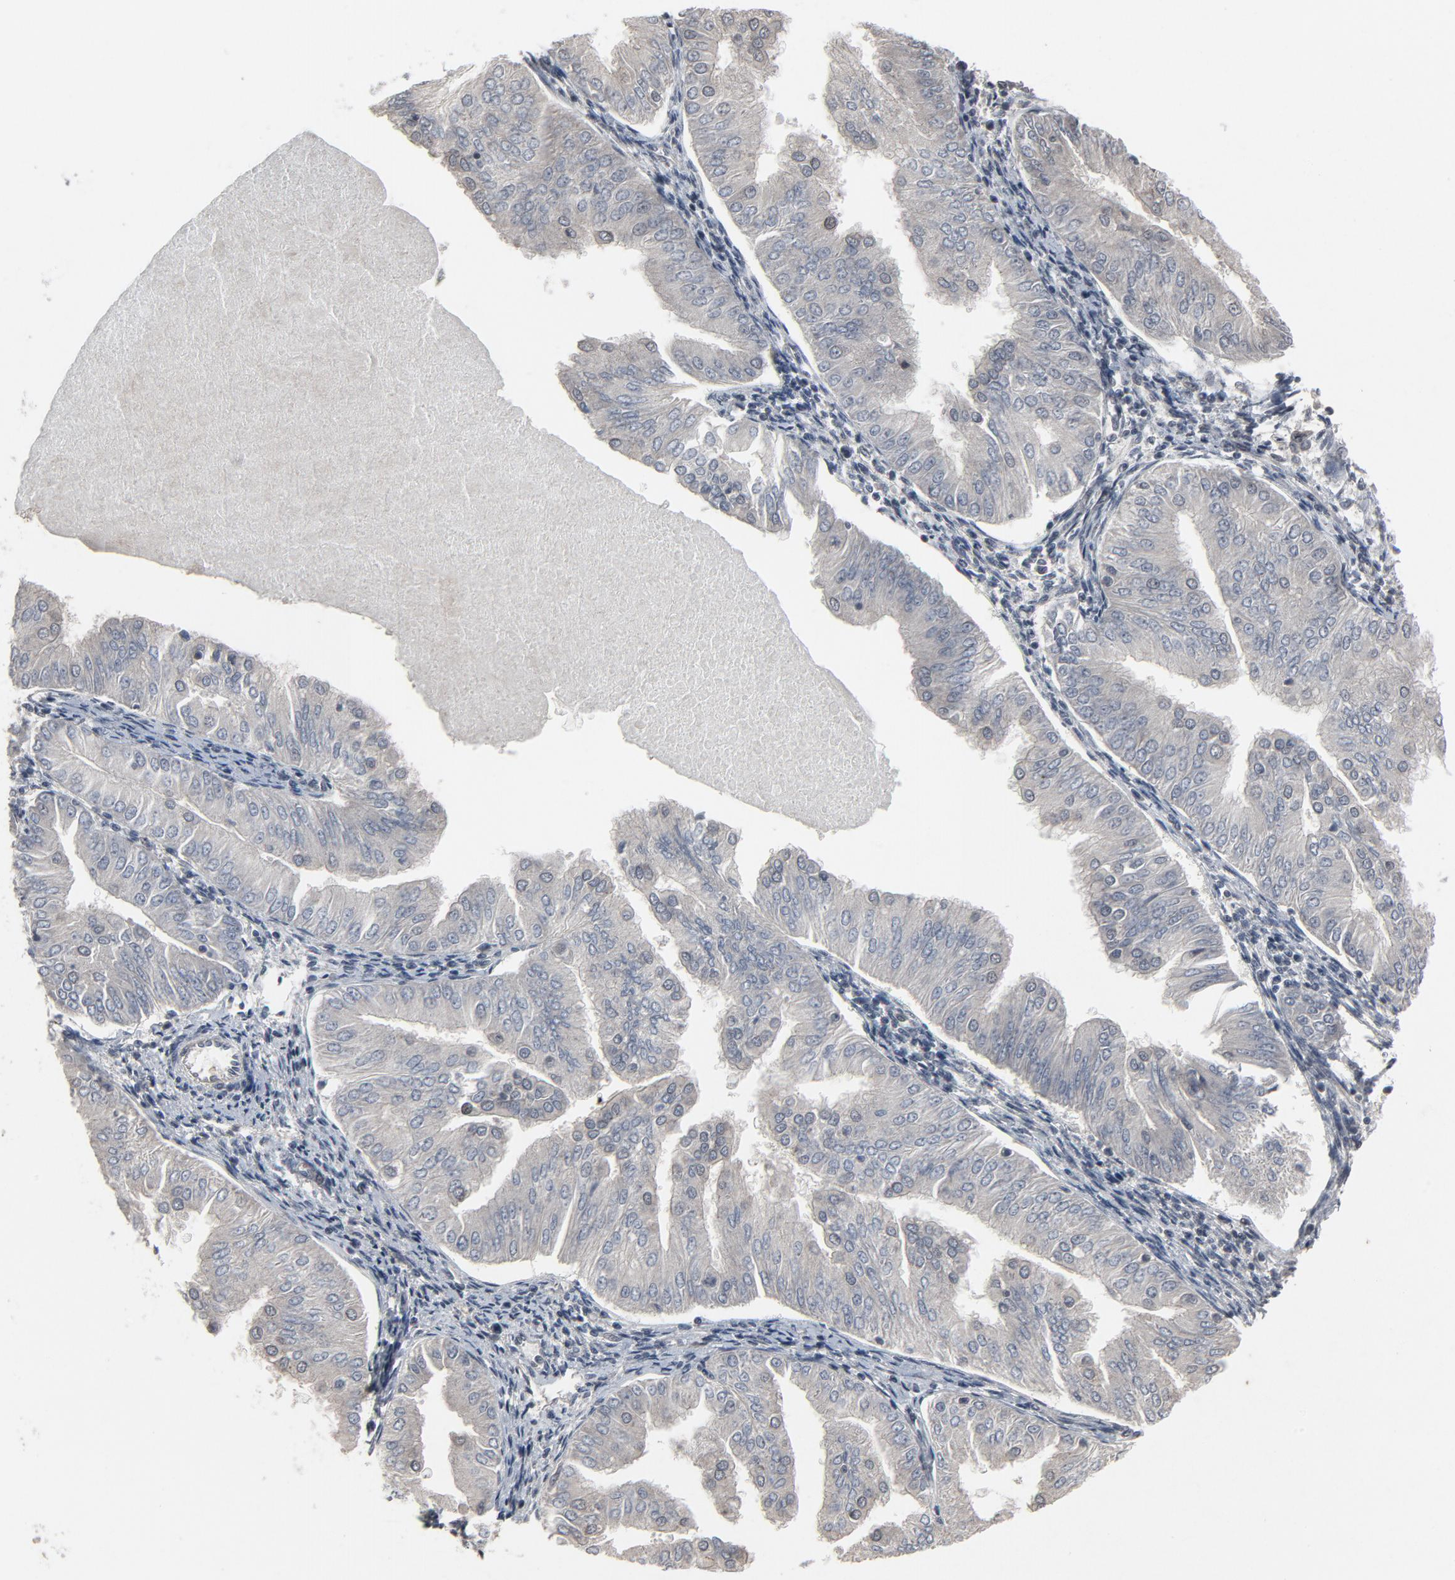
{"staining": {"intensity": "negative", "quantity": "none", "location": "none"}, "tissue": "endometrial cancer", "cell_type": "Tumor cells", "image_type": "cancer", "snomed": [{"axis": "morphology", "description": "Adenocarcinoma, NOS"}, {"axis": "topography", "description": "Endometrium"}], "caption": "Immunohistochemistry histopathology image of neoplastic tissue: human endometrial cancer (adenocarcinoma) stained with DAB (3,3'-diaminobenzidine) demonstrates no significant protein staining in tumor cells.", "gene": "POM121", "patient": {"sex": "female", "age": 53}}